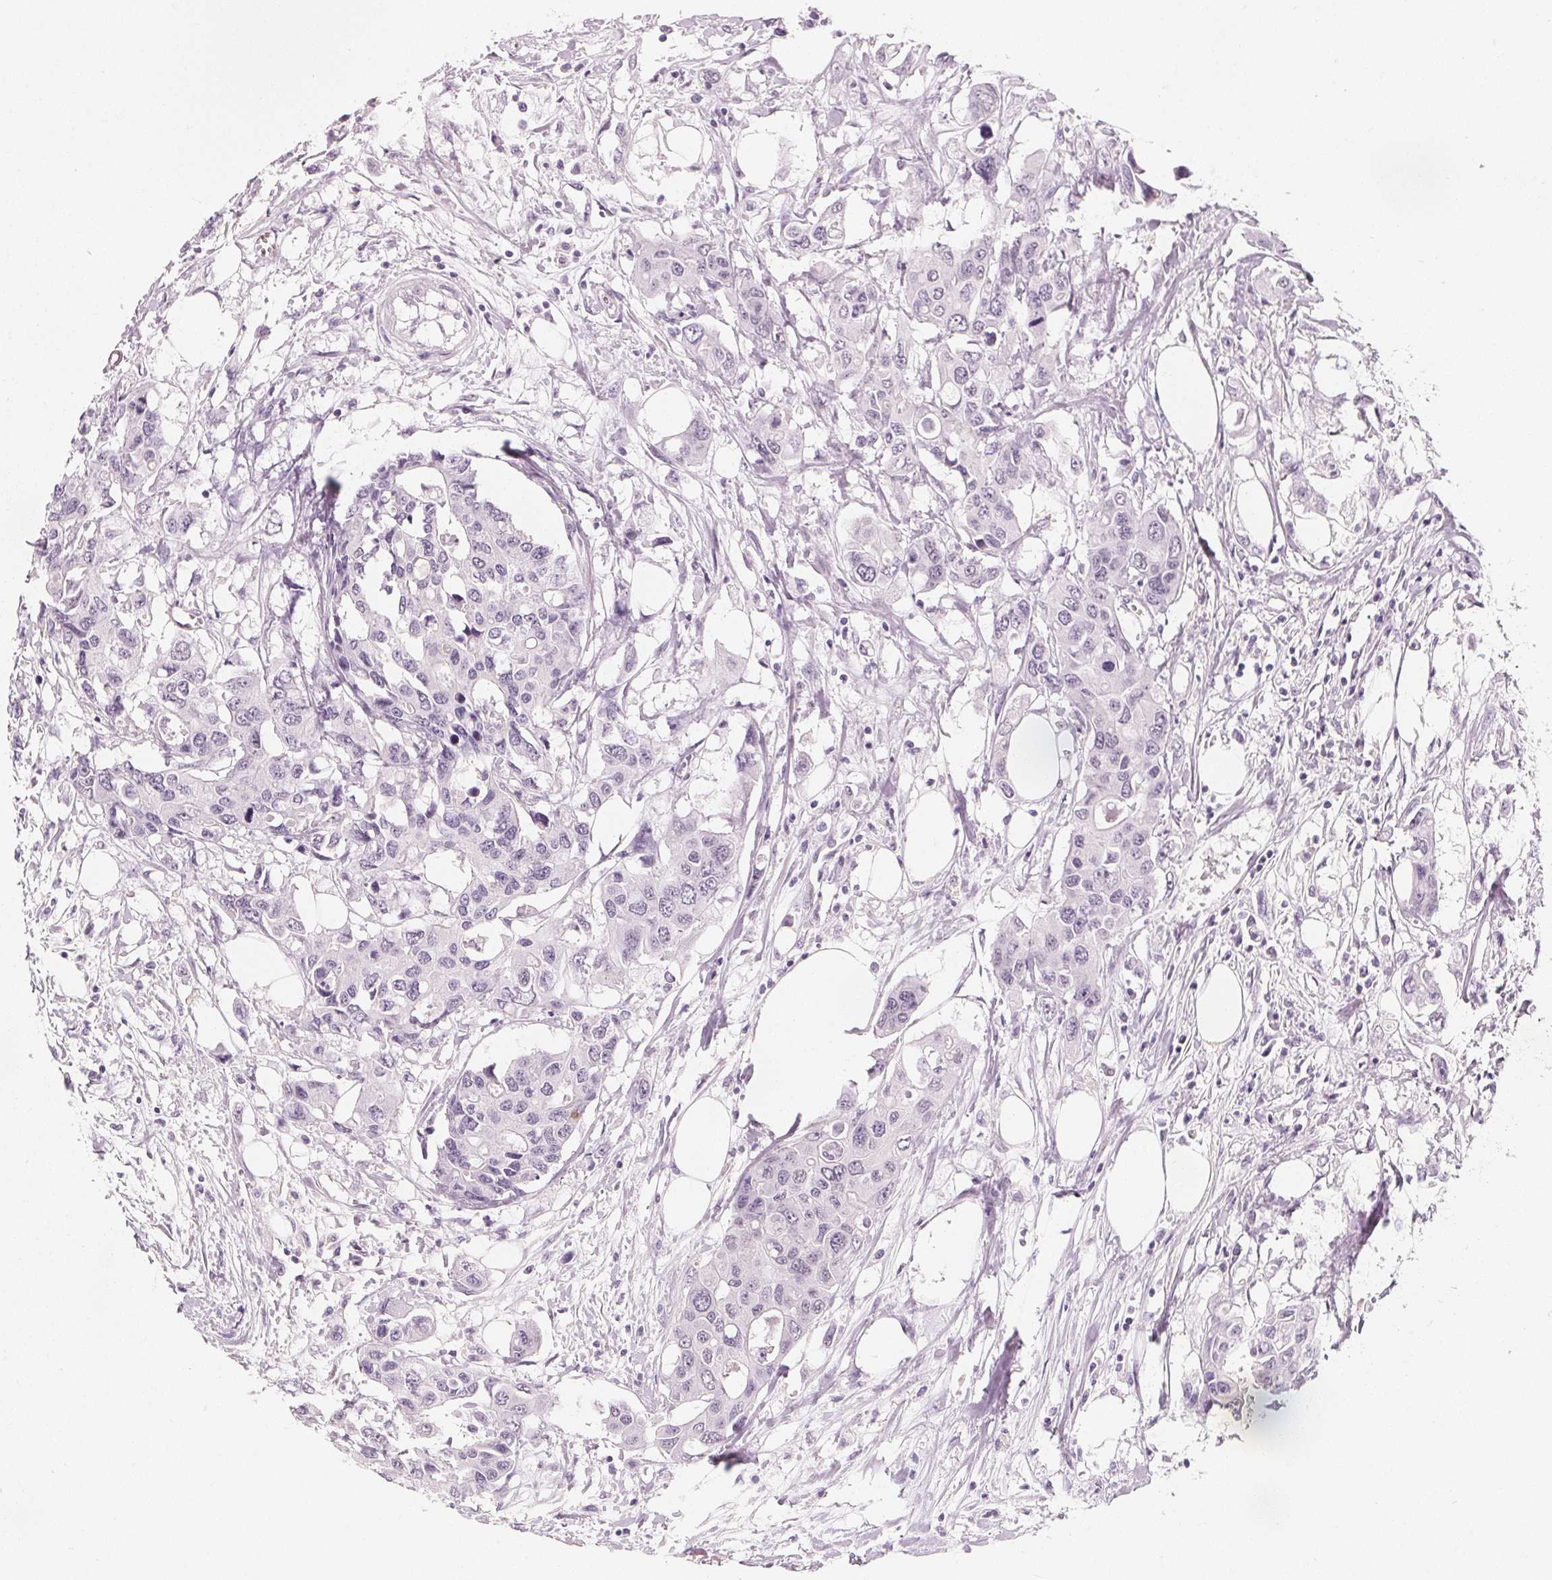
{"staining": {"intensity": "negative", "quantity": "none", "location": "none"}, "tissue": "colorectal cancer", "cell_type": "Tumor cells", "image_type": "cancer", "snomed": [{"axis": "morphology", "description": "Adenocarcinoma, NOS"}, {"axis": "topography", "description": "Colon"}], "caption": "This is an immunohistochemistry image of human colorectal adenocarcinoma. There is no staining in tumor cells.", "gene": "DBX2", "patient": {"sex": "male", "age": 77}}